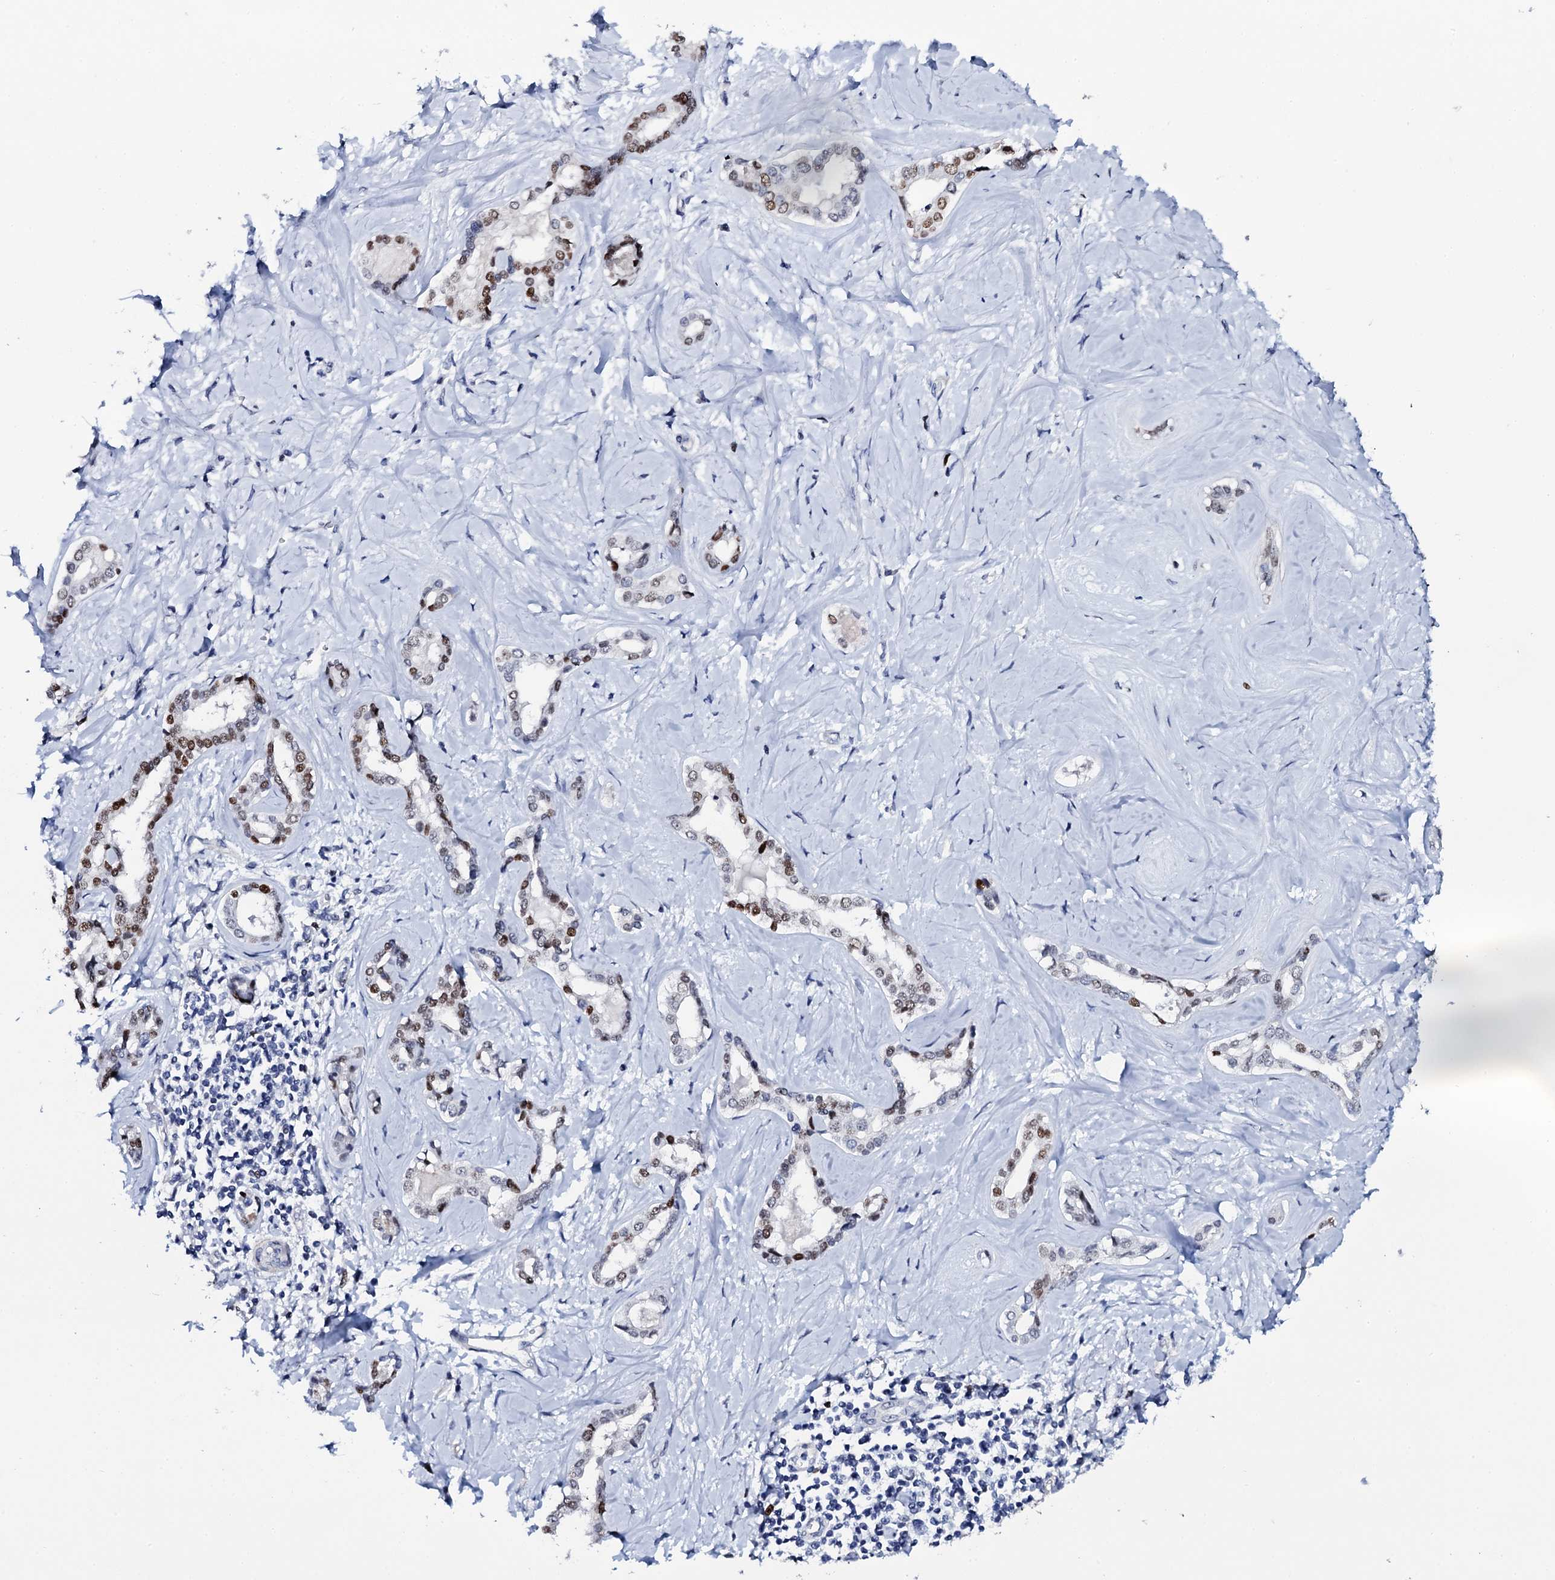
{"staining": {"intensity": "moderate", "quantity": "25%-75%", "location": "nuclear"}, "tissue": "liver cancer", "cell_type": "Tumor cells", "image_type": "cancer", "snomed": [{"axis": "morphology", "description": "Cholangiocarcinoma"}, {"axis": "topography", "description": "Liver"}], "caption": "Liver cholangiocarcinoma stained for a protein (brown) reveals moderate nuclear positive expression in about 25%-75% of tumor cells.", "gene": "NPM2", "patient": {"sex": "female", "age": 77}}